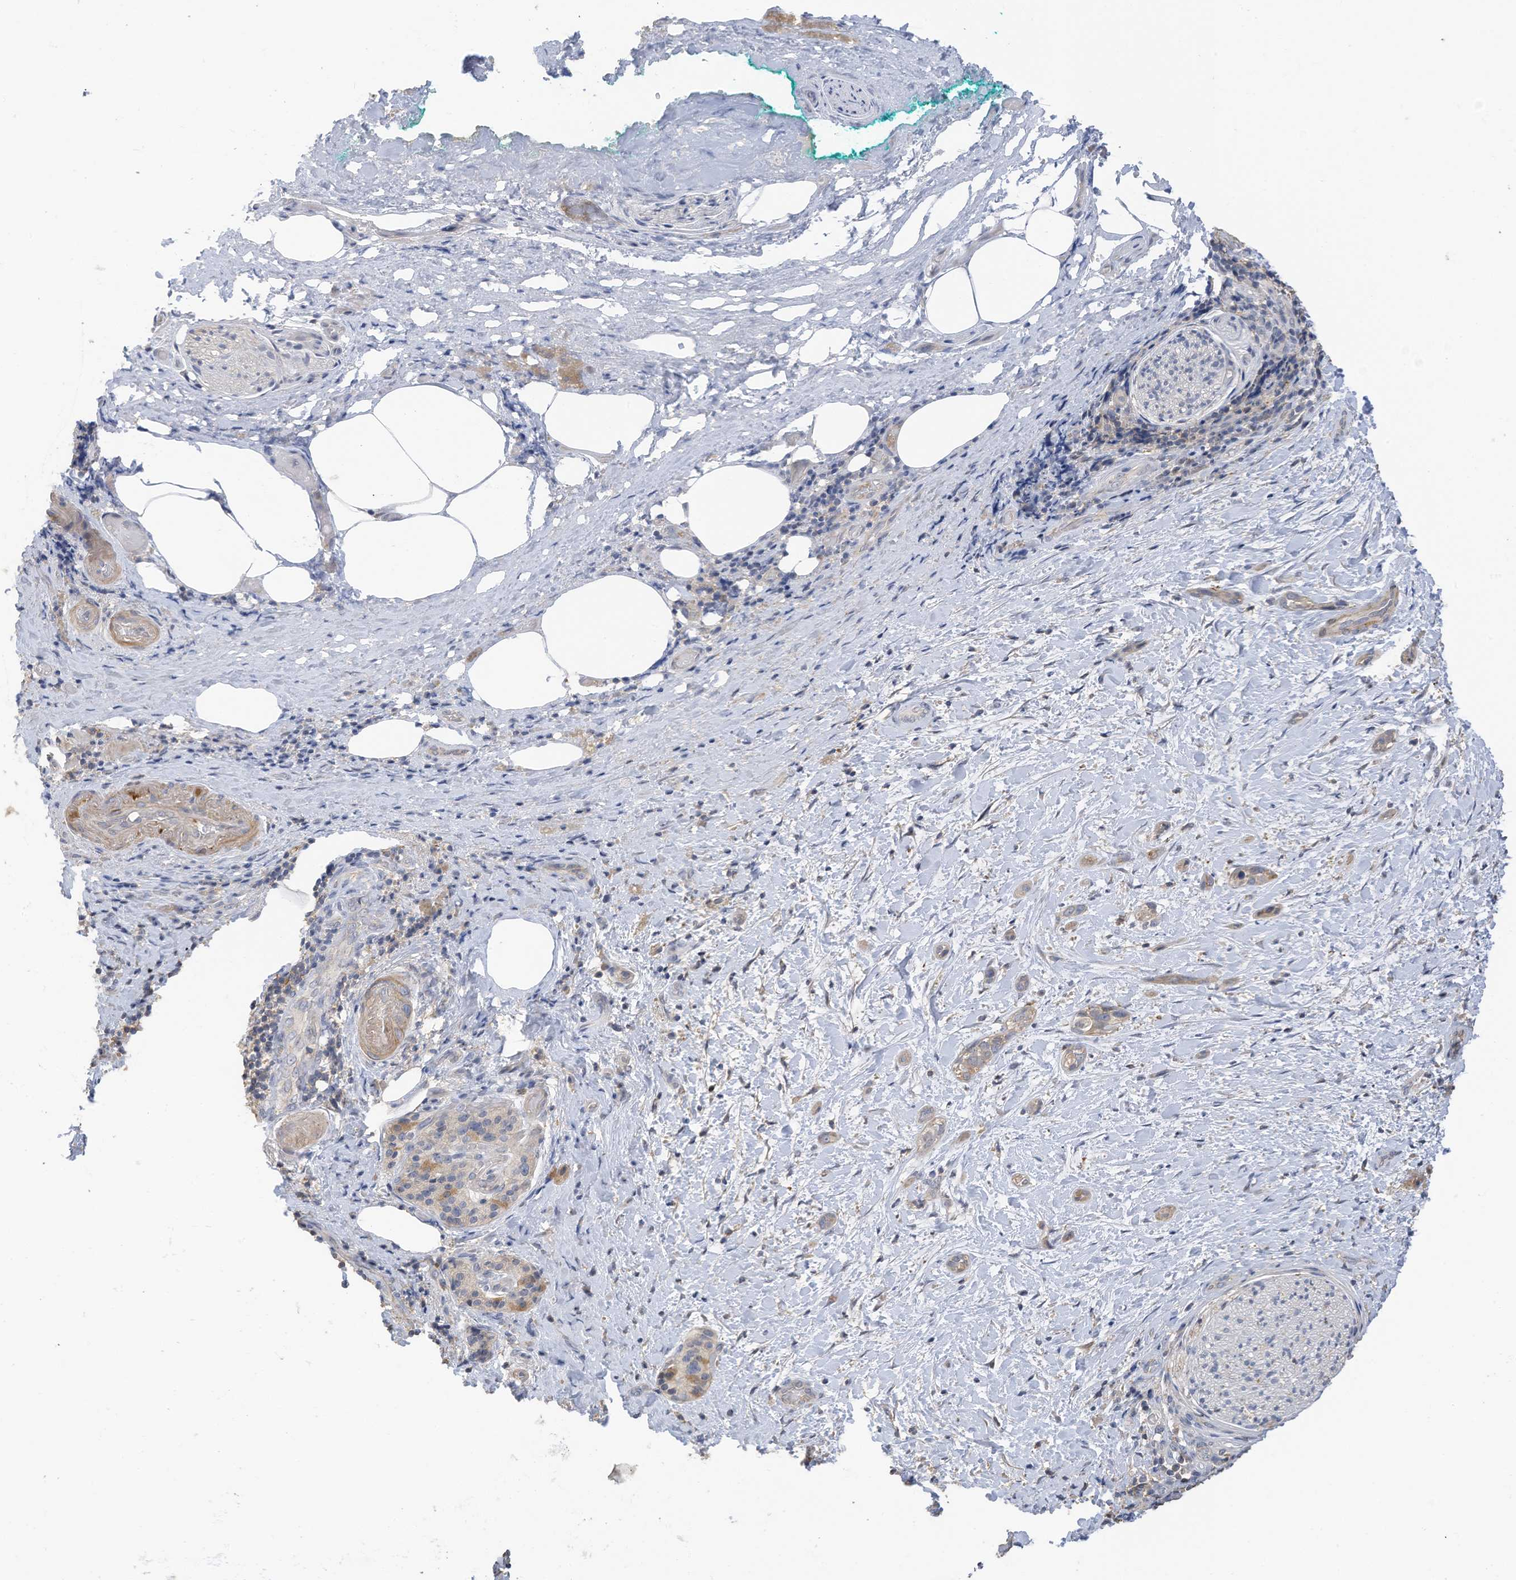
{"staining": {"intensity": "negative", "quantity": "none", "location": "none"}, "tissue": "pancreatic cancer", "cell_type": "Tumor cells", "image_type": "cancer", "snomed": [{"axis": "morphology", "description": "Normal tissue, NOS"}, {"axis": "morphology", "description": "Adenocarcinoma, NOS"}, {"axis": "topography", "description": "Pancreas"}, {"axis": "topography", "description": "Peripheral nerve tissue"}], "caption": "Histopathology image shows no protein positivity in tumor cells of pancreatic cancer (adenocarcinoma) tissue.", "gene": "SLFN14", "patient": {"sex": "female", "age": 63}}